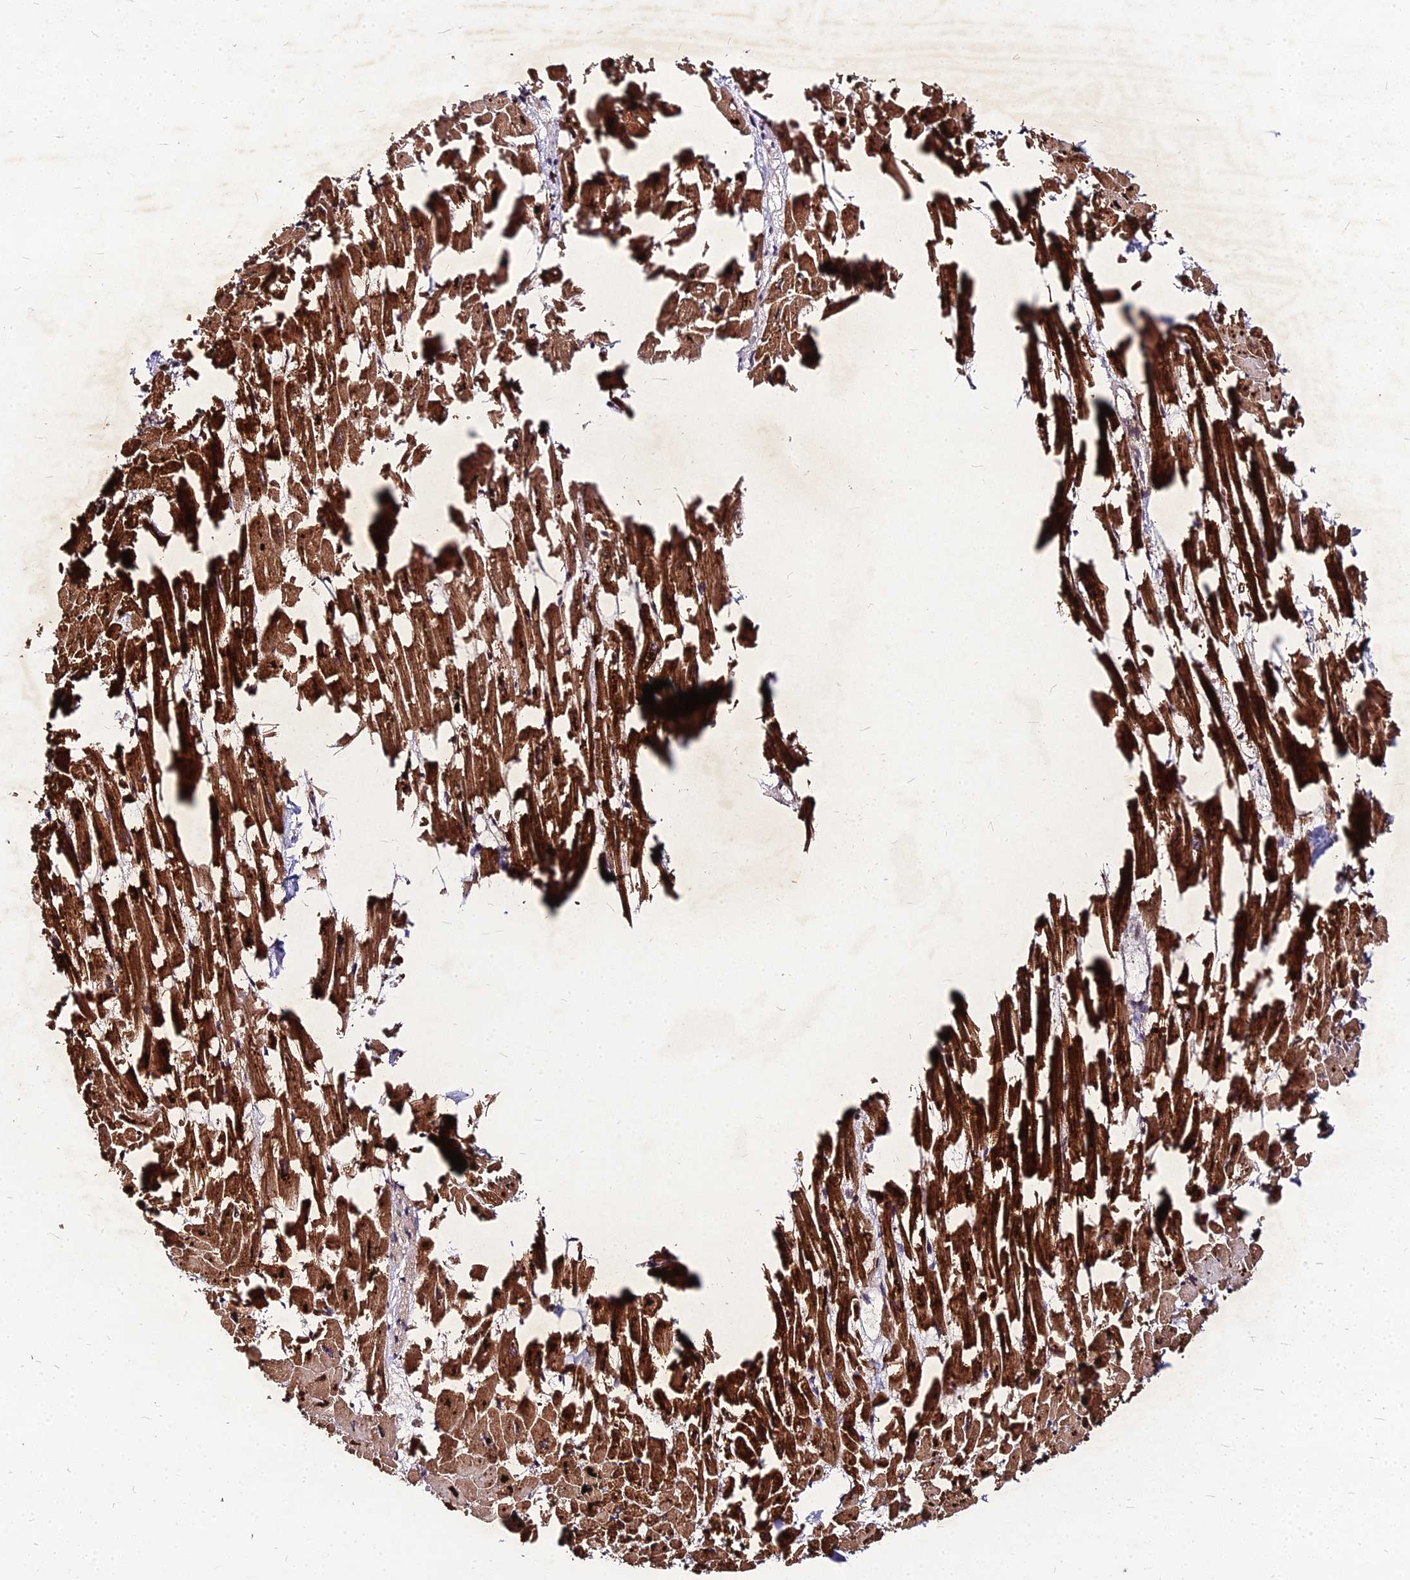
{"staining": {"intensity": "strong", "quantity": ">75%", "location": "cytoplasmic/membranous"}, "tissue": "heart muscle", "cell_type": "Cardiomyocytes", "image_type": "normal", "snomed": [{"axis": "morphology", "description": "Normal tissue, NOS"}, {"axis": "topography", "description": "Heart"}], "caption": "DAB (3,3'-diaminobenzidine) immunohistochemical staining of unremarkable heart muscle shows strong cytoplasmic/membranous protein staining in about >75% of cardiomyocytes.", "gene": "PDE4D", "patient": {"sex": "female", "age": 64}}